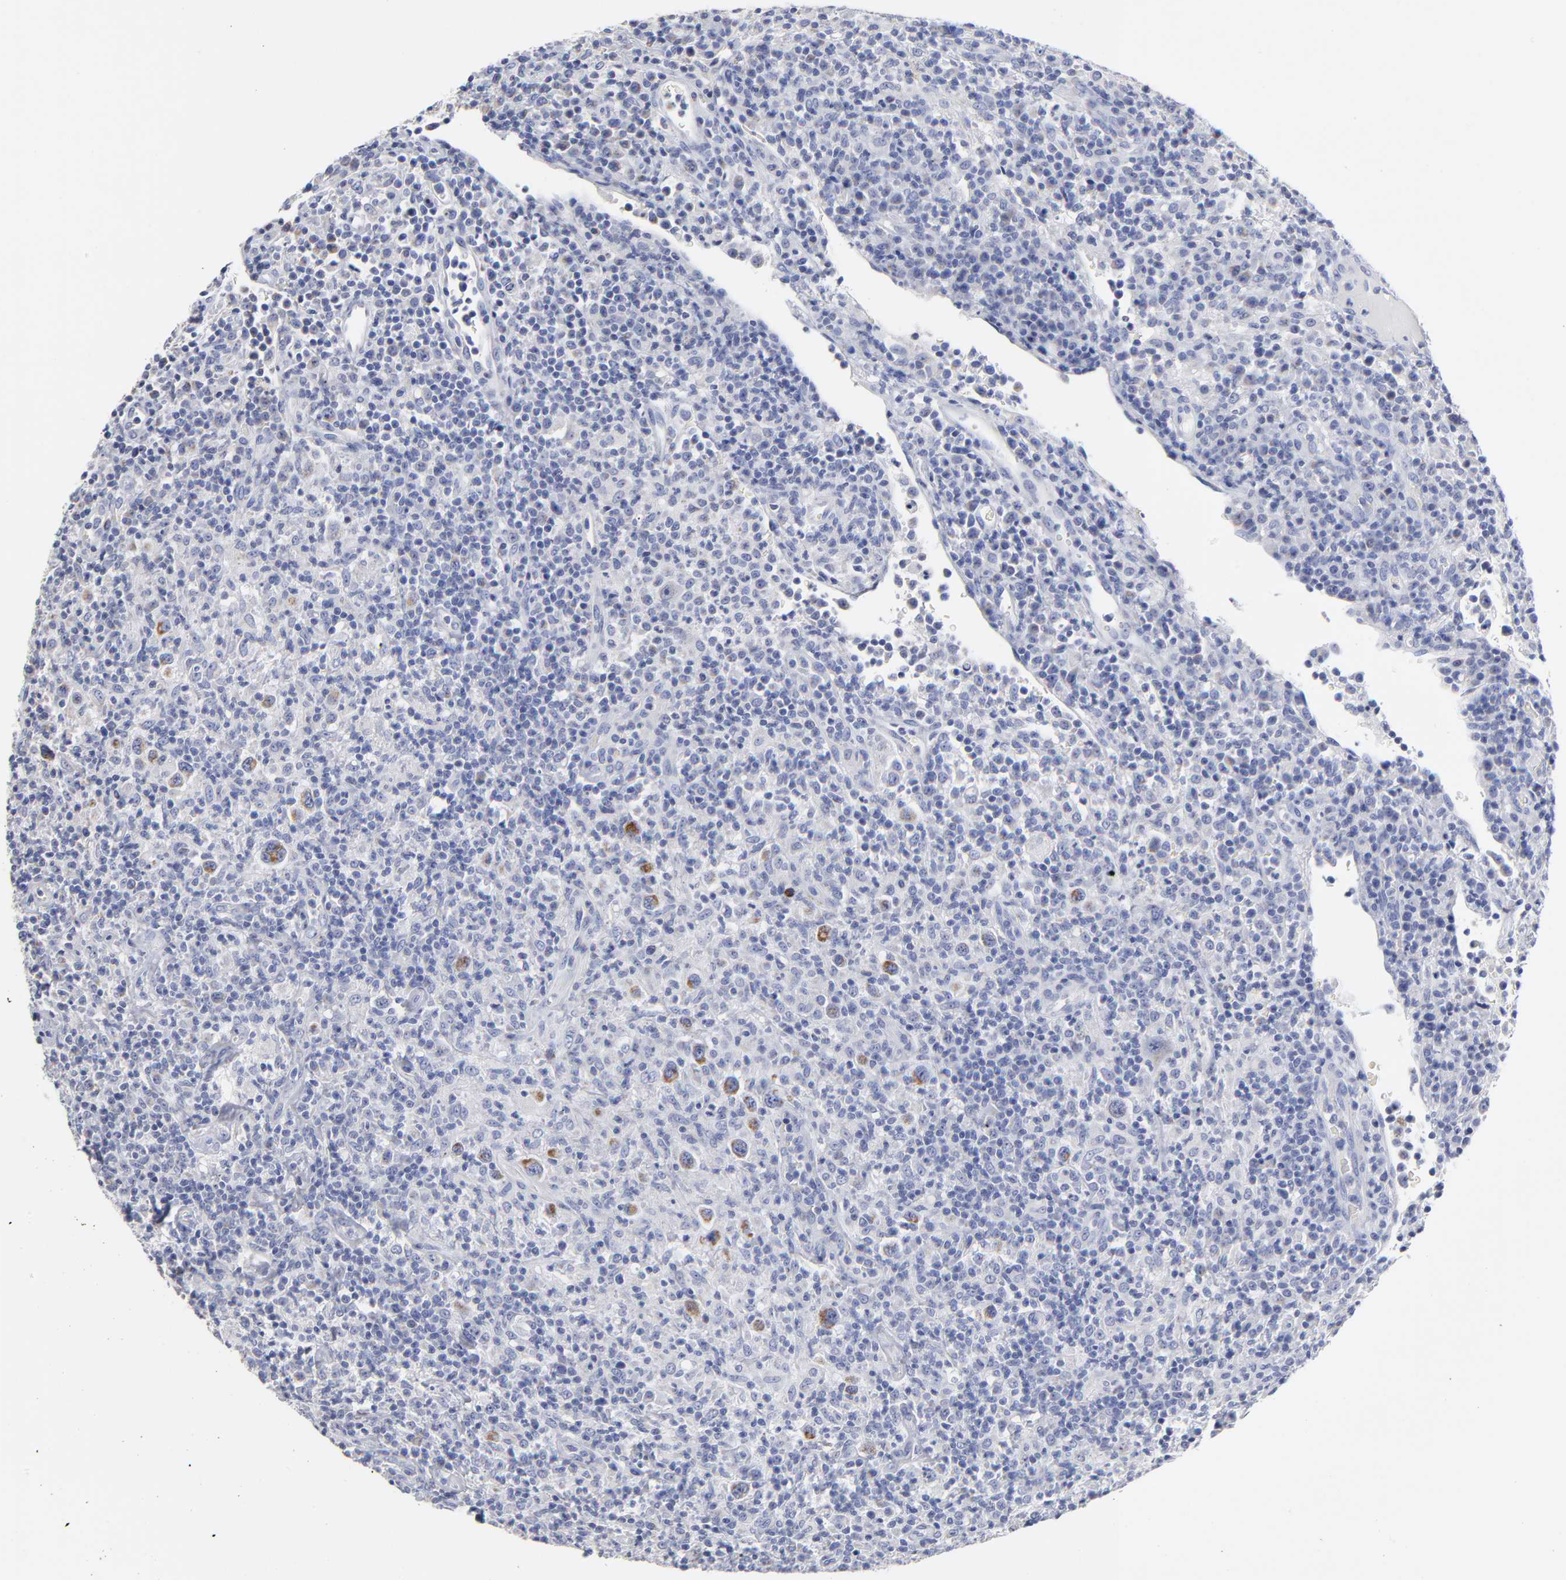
{"staining": {"intensity": "negative", "quantity": "none", "location": "none"}, "tissue": "lymphoma", "cell_type": "Tumor cells", "image_type": "cancer", "snomed": [{"axis": "morphology", "description": "Hodgkin's disease, NOS"}, {"axis": "topography", "description": "Lymph node"}], "caption": "Immunohistochemistry (IHC) of human Hodgkin's disease exhibits no expression in tumor cells.", "gene": "PTP4A1", "patient": {"sex": "male", "age": 65}}